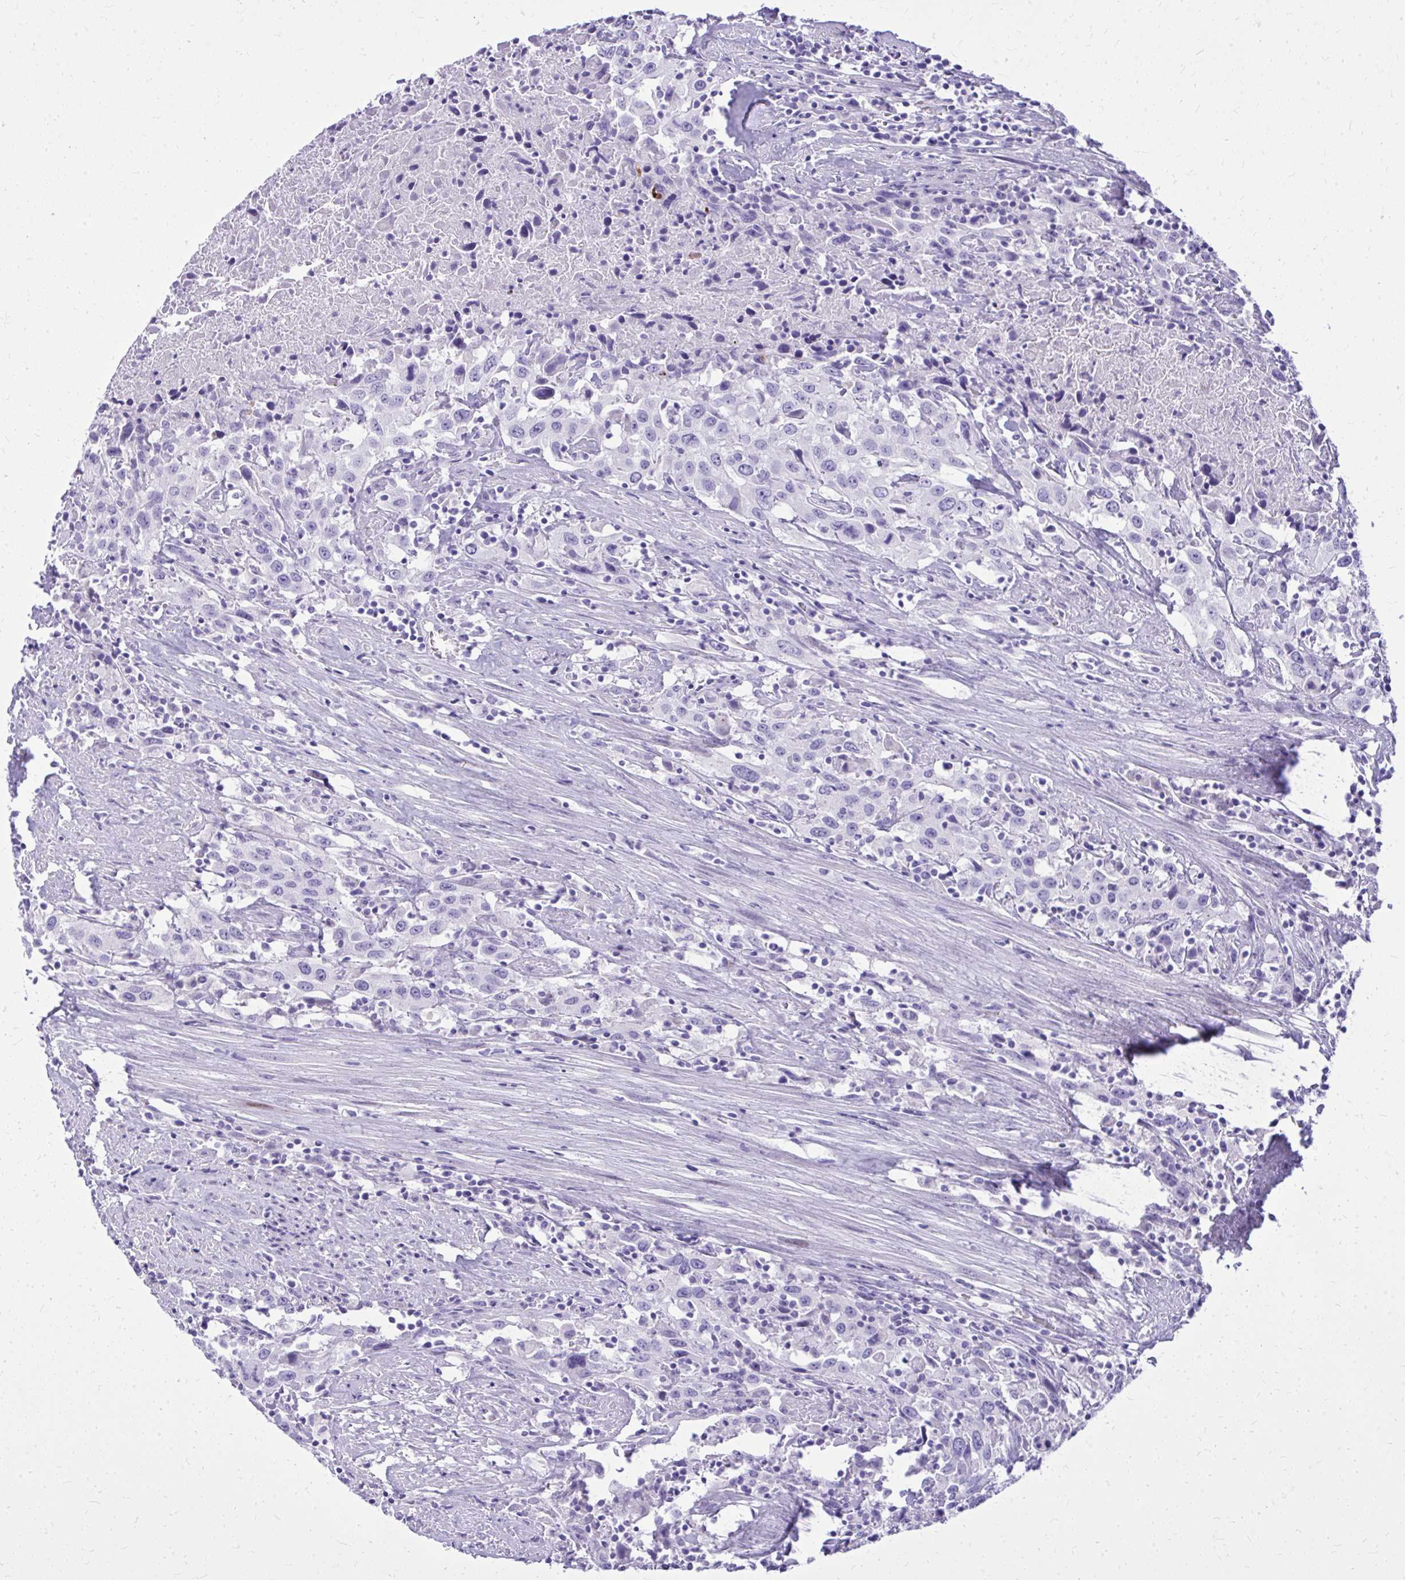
{"staining": {"intensity": "negative", "quantity": "none", "location": "none"}, "tissue": "urothelial cancer", "cell_type": "Tumor cells", "image_type": "cancer", "snomed": [{"axis": "morphology", "description": "Urothelial carcinoma, High grade"}, {"axis": "topography", "description": "Urinary bladder"}], "caption": "This image is of urothelial carcinoma (high-grade) stained with immunohistochemistry (IHC) to label a protein in brown with the nuclei are counter-stained blue. There is no staining in tumor cells.", "gene": "BCL6B", "patient": {"sex": "male", "age": 61}}